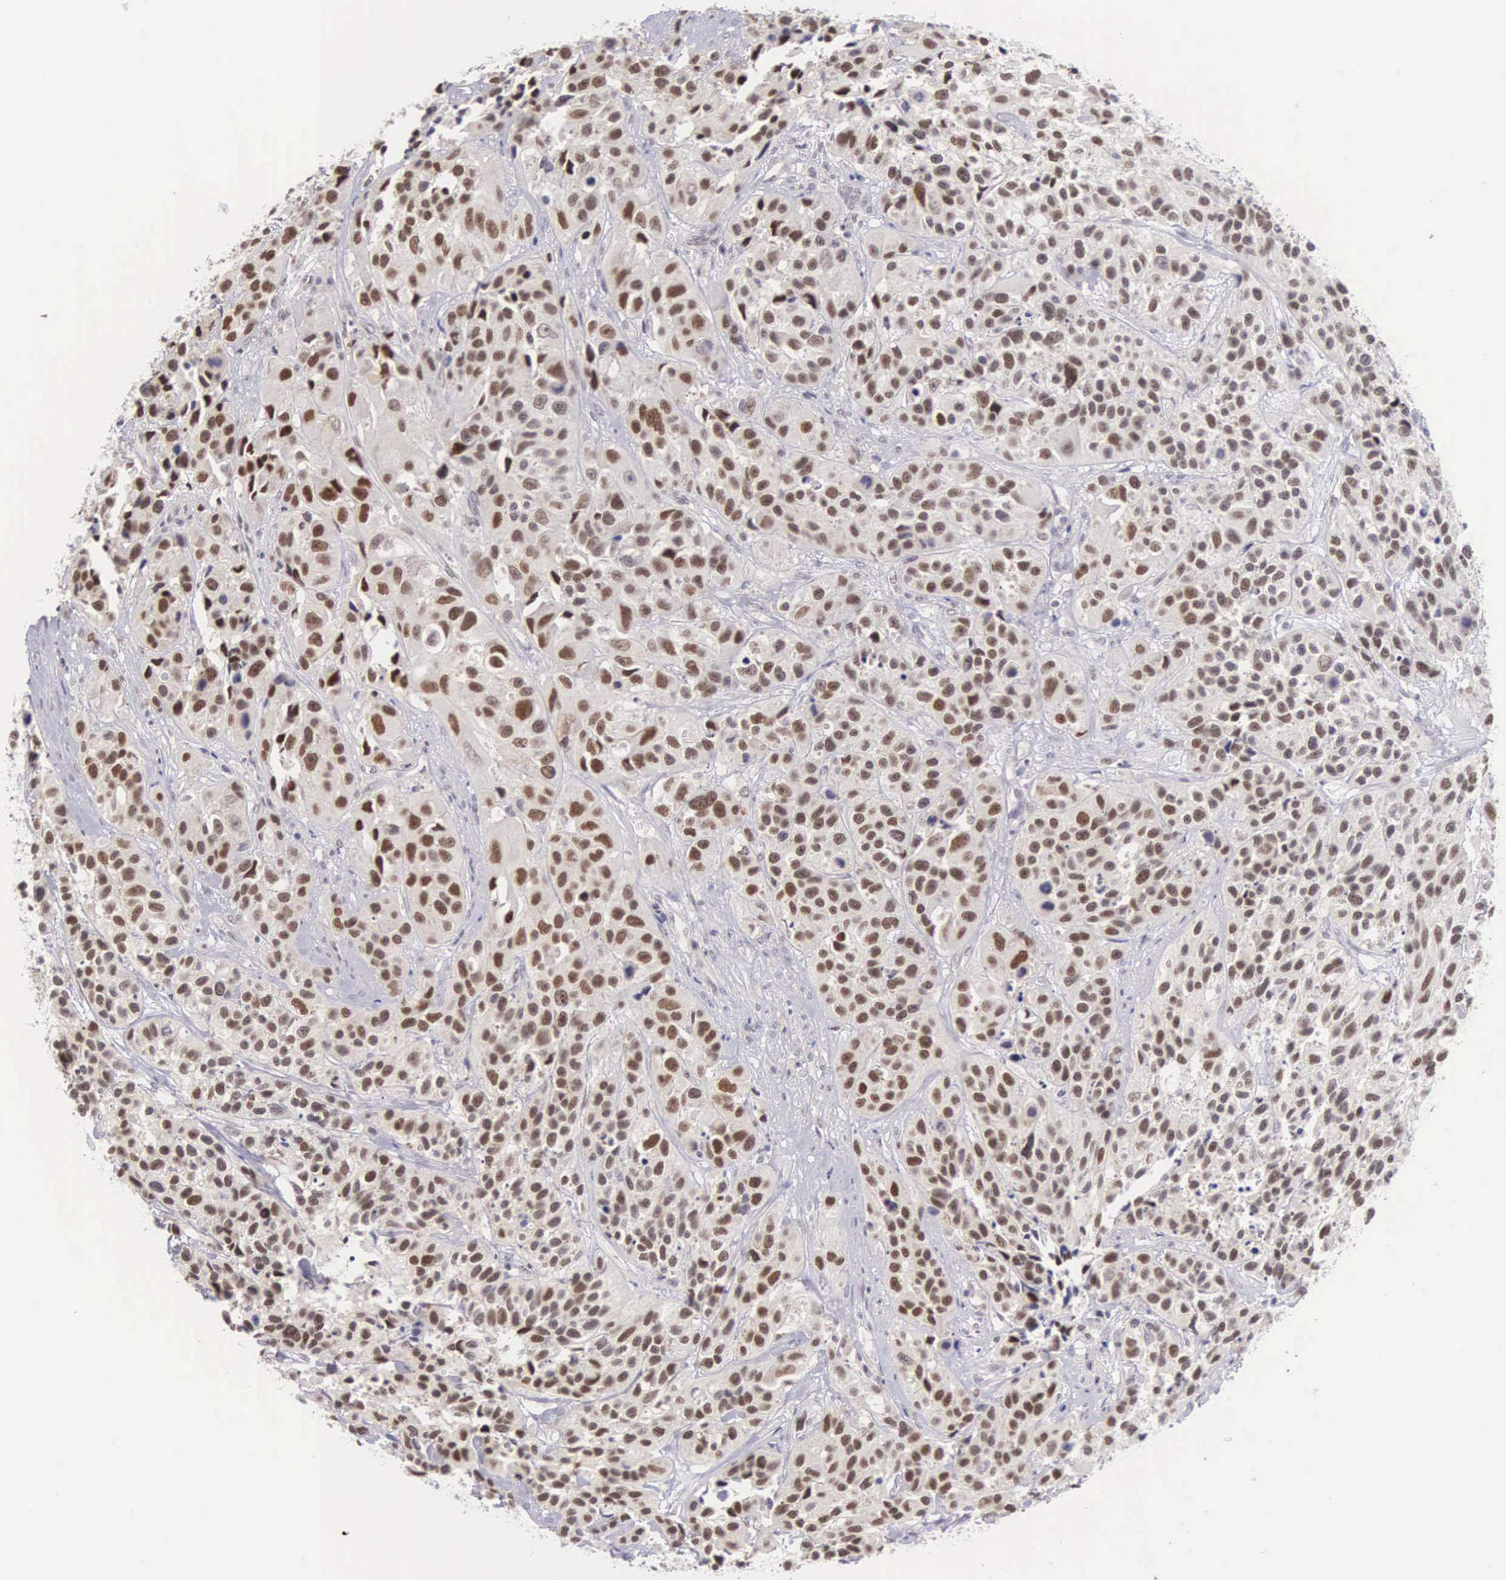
{"staining": {"intensity": "moderate", "quantity": "25%-75%", "location": "nuclear"}, "tissue": "urothelial cancer", "cell_type": "Tumor cells", "image_type": "cancer", "snomed": [{"axis": "morphology", "description": "Urothelial carcinoma, High grade"}, {"axis": "topography", "description": "Urinary bladder"}], "caption": "Urothelial carcinoma (high-grade) stained with DAB immunohistochemistry demonstrates medium levels of moderate nuclear staining in about 25%-75% of tumor cells. (Brightfield microscopy of DAB IHC at high magnification).", "gene": "GRK3", "patient": {"sex": "female", "age": 81}}